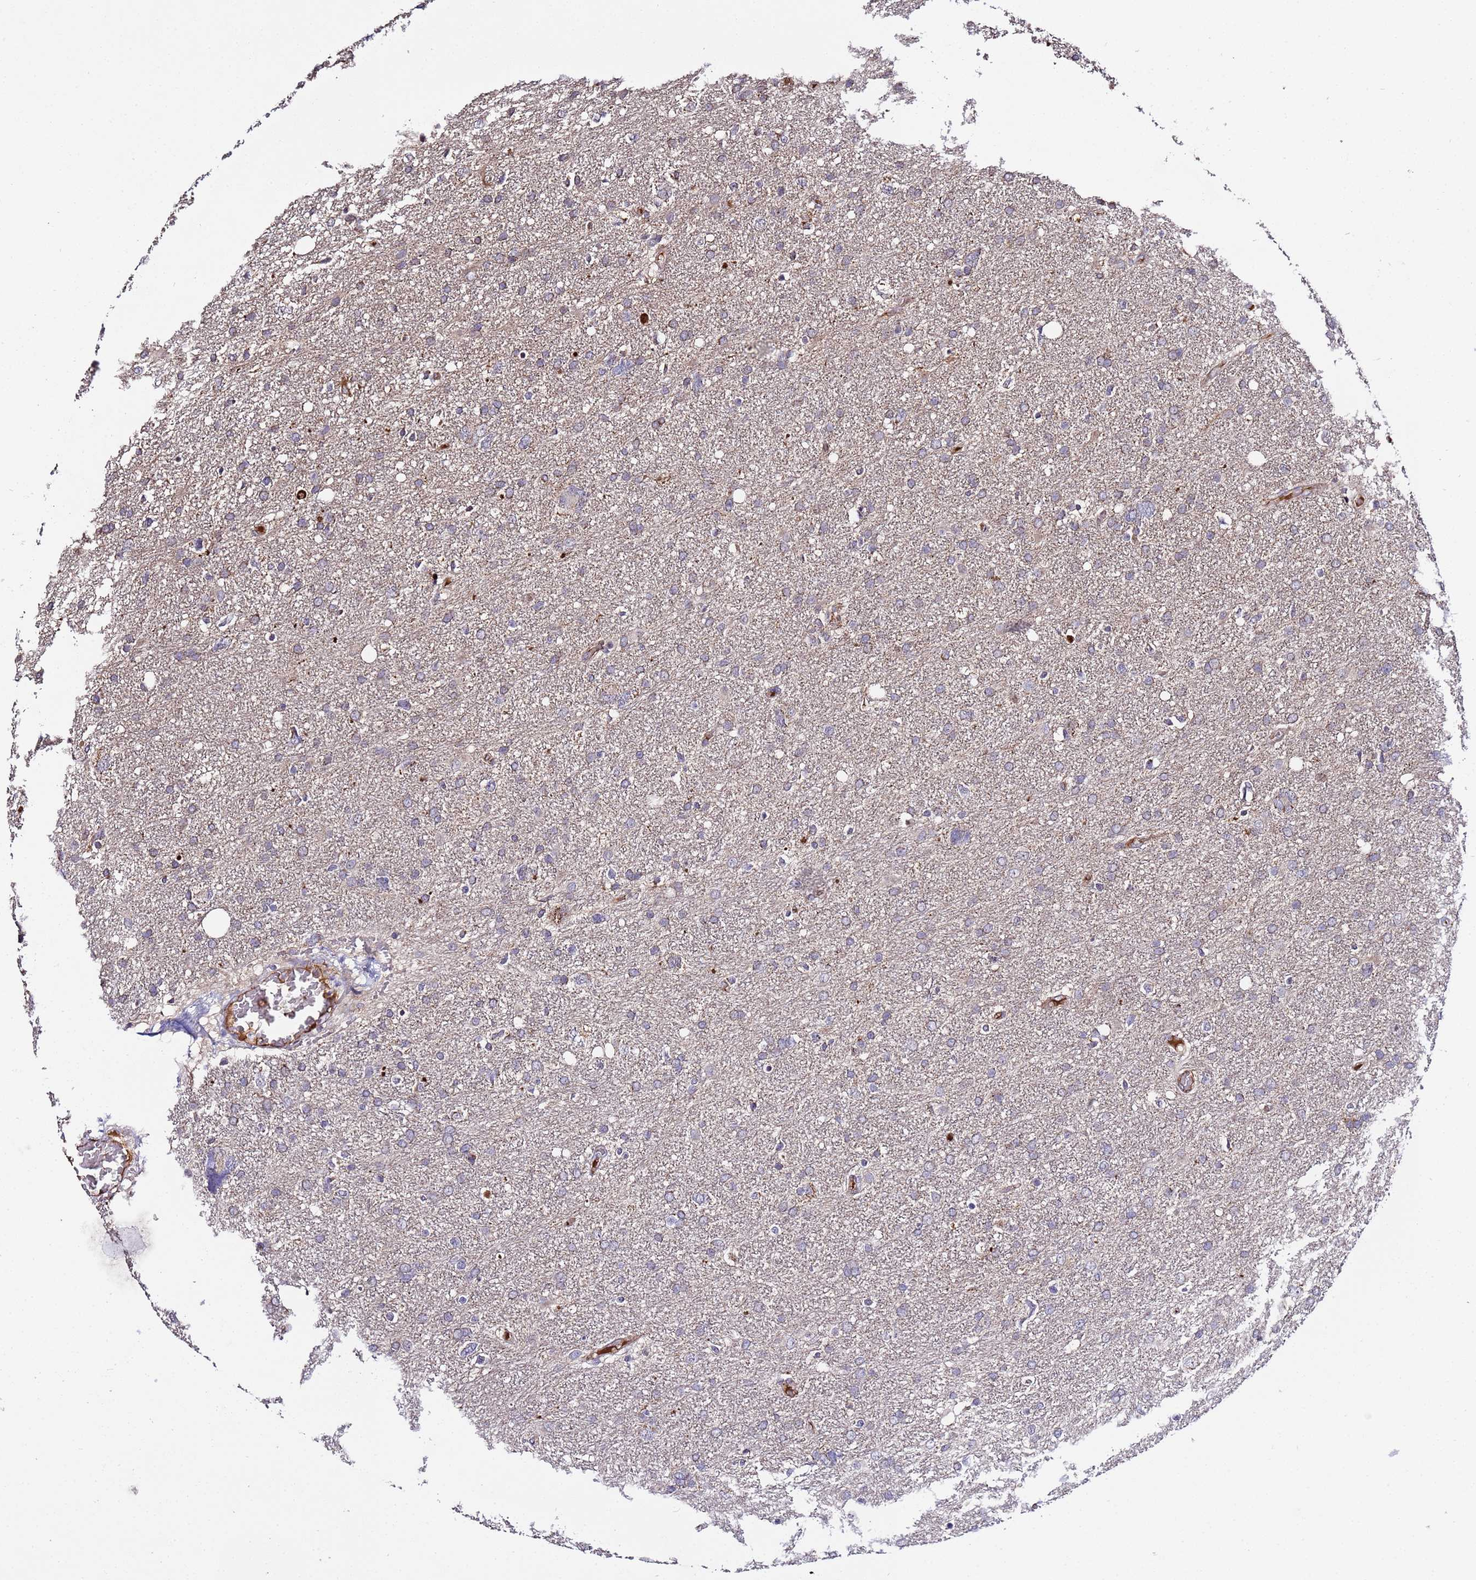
{"staining": {"intensity": "negative", "quantity": "none", "location": "none"}, "tissue": "glioma", "cell_type": "Tumor cells", "image_type": "cancer", "snomed": [{"axis": "morphology", "description": "Glioma, malignant, High grade"}, {"axis": "topography", "description": "Brain"}], "caption": "Photomicrograph shows no significant protein staining in tumor cells of glioma.", "gene": "WNK4", "patient": {"sex": "male", "age": 61}}